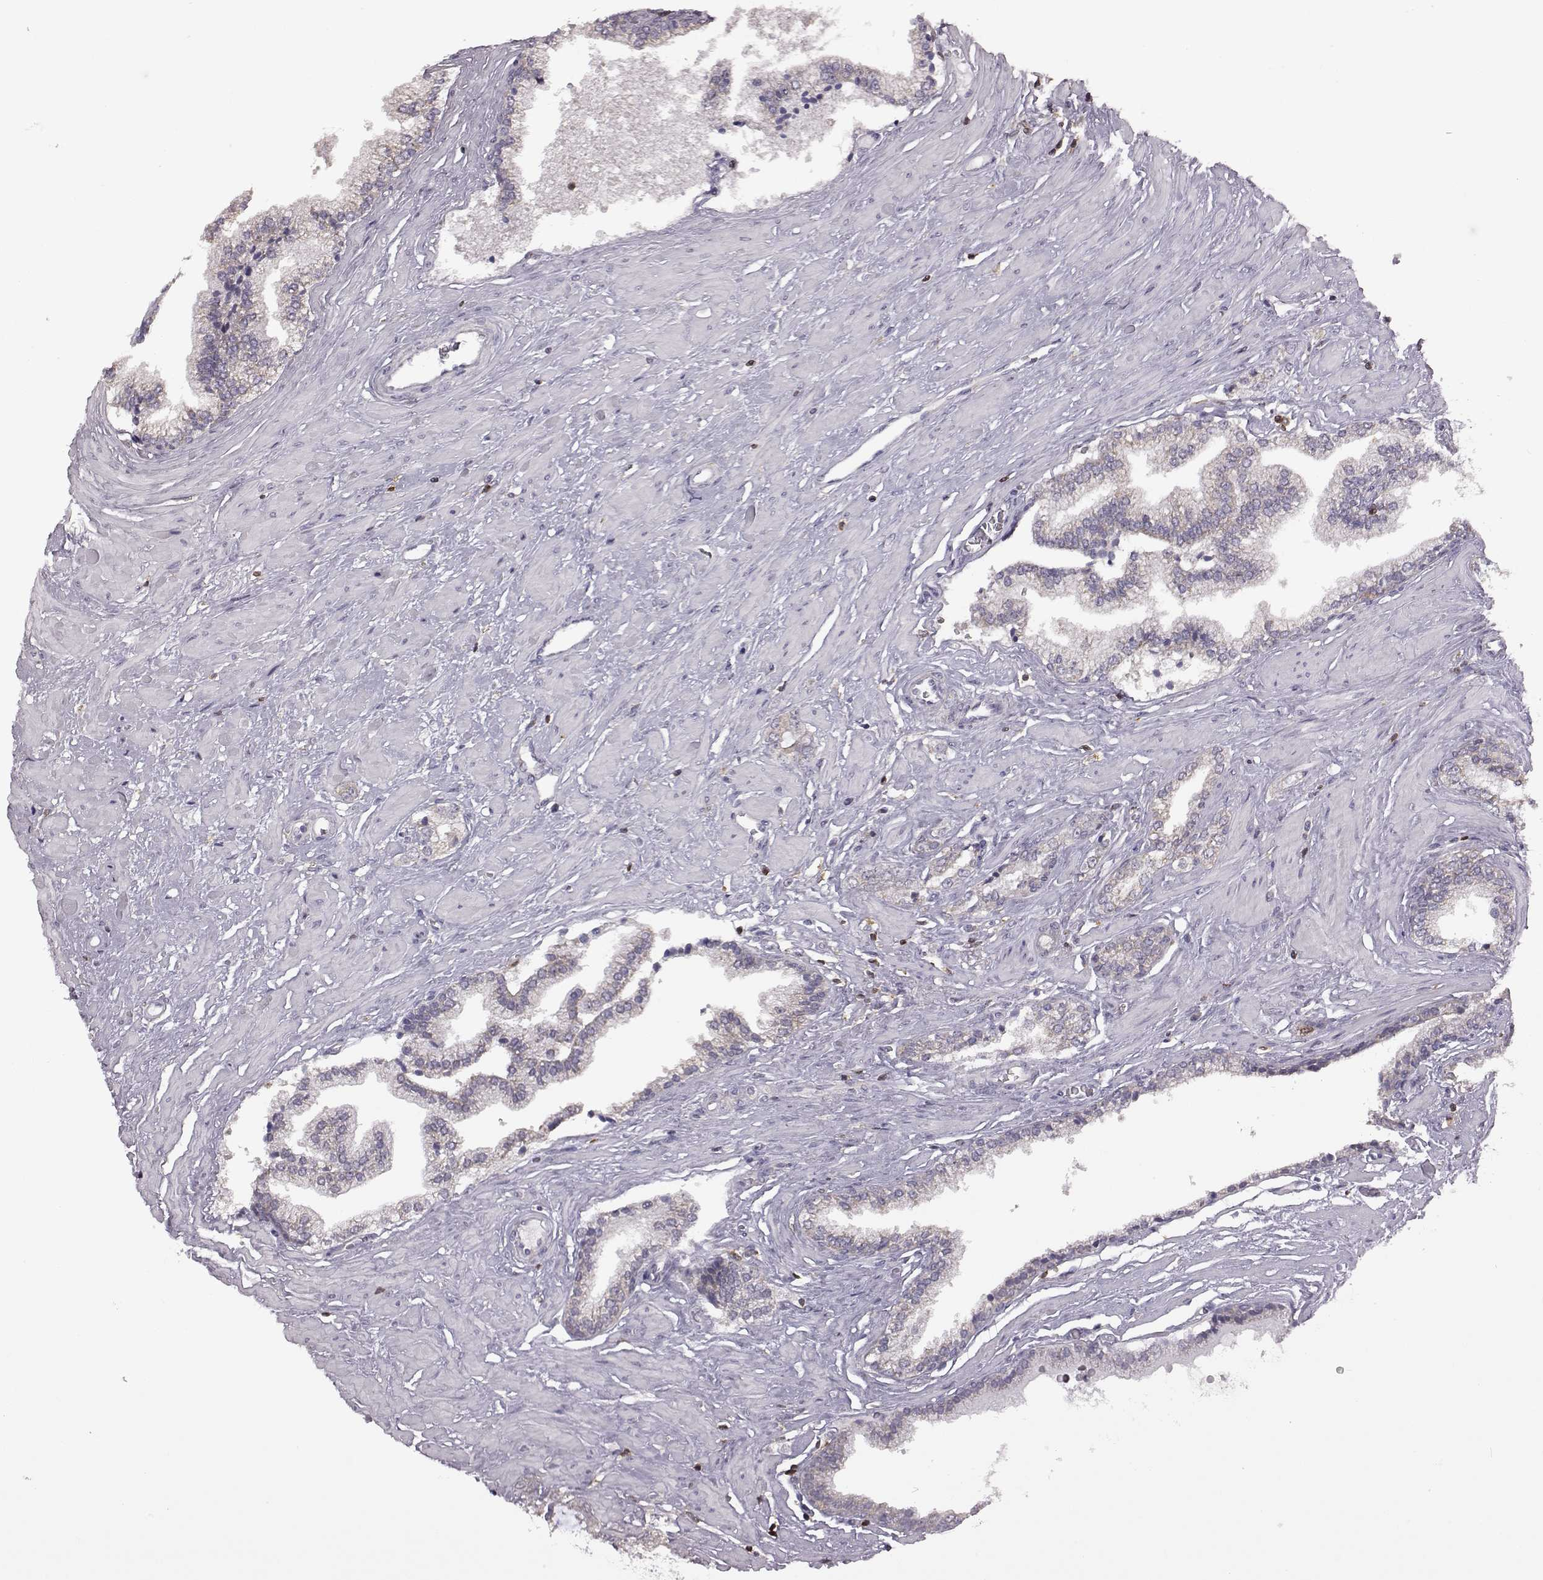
{"staining": {"intensity": "negative", "quantity": "none", "location": "none"}, "tissue": "prostate cancer", "cell_type": "Tumor cells", "image_type": "cancer", "snomed": [{"axis": "morphology", "description": "Adenocarcinoma, Low grade"}, {"axis": "topography", "description": "Prostate"}], "caption": "Prostate low-grade adenocarcinoma was stained to show a protein in brown. There is no significant expression in tumor cells. Brightfield microscopy of immunohistochemistry (IHC) stained with DAB (brown) and hematoxylin (blue), captured at high magnification.", "gene": "DOK2", "patient": {"sex": "male", "age": 60}}